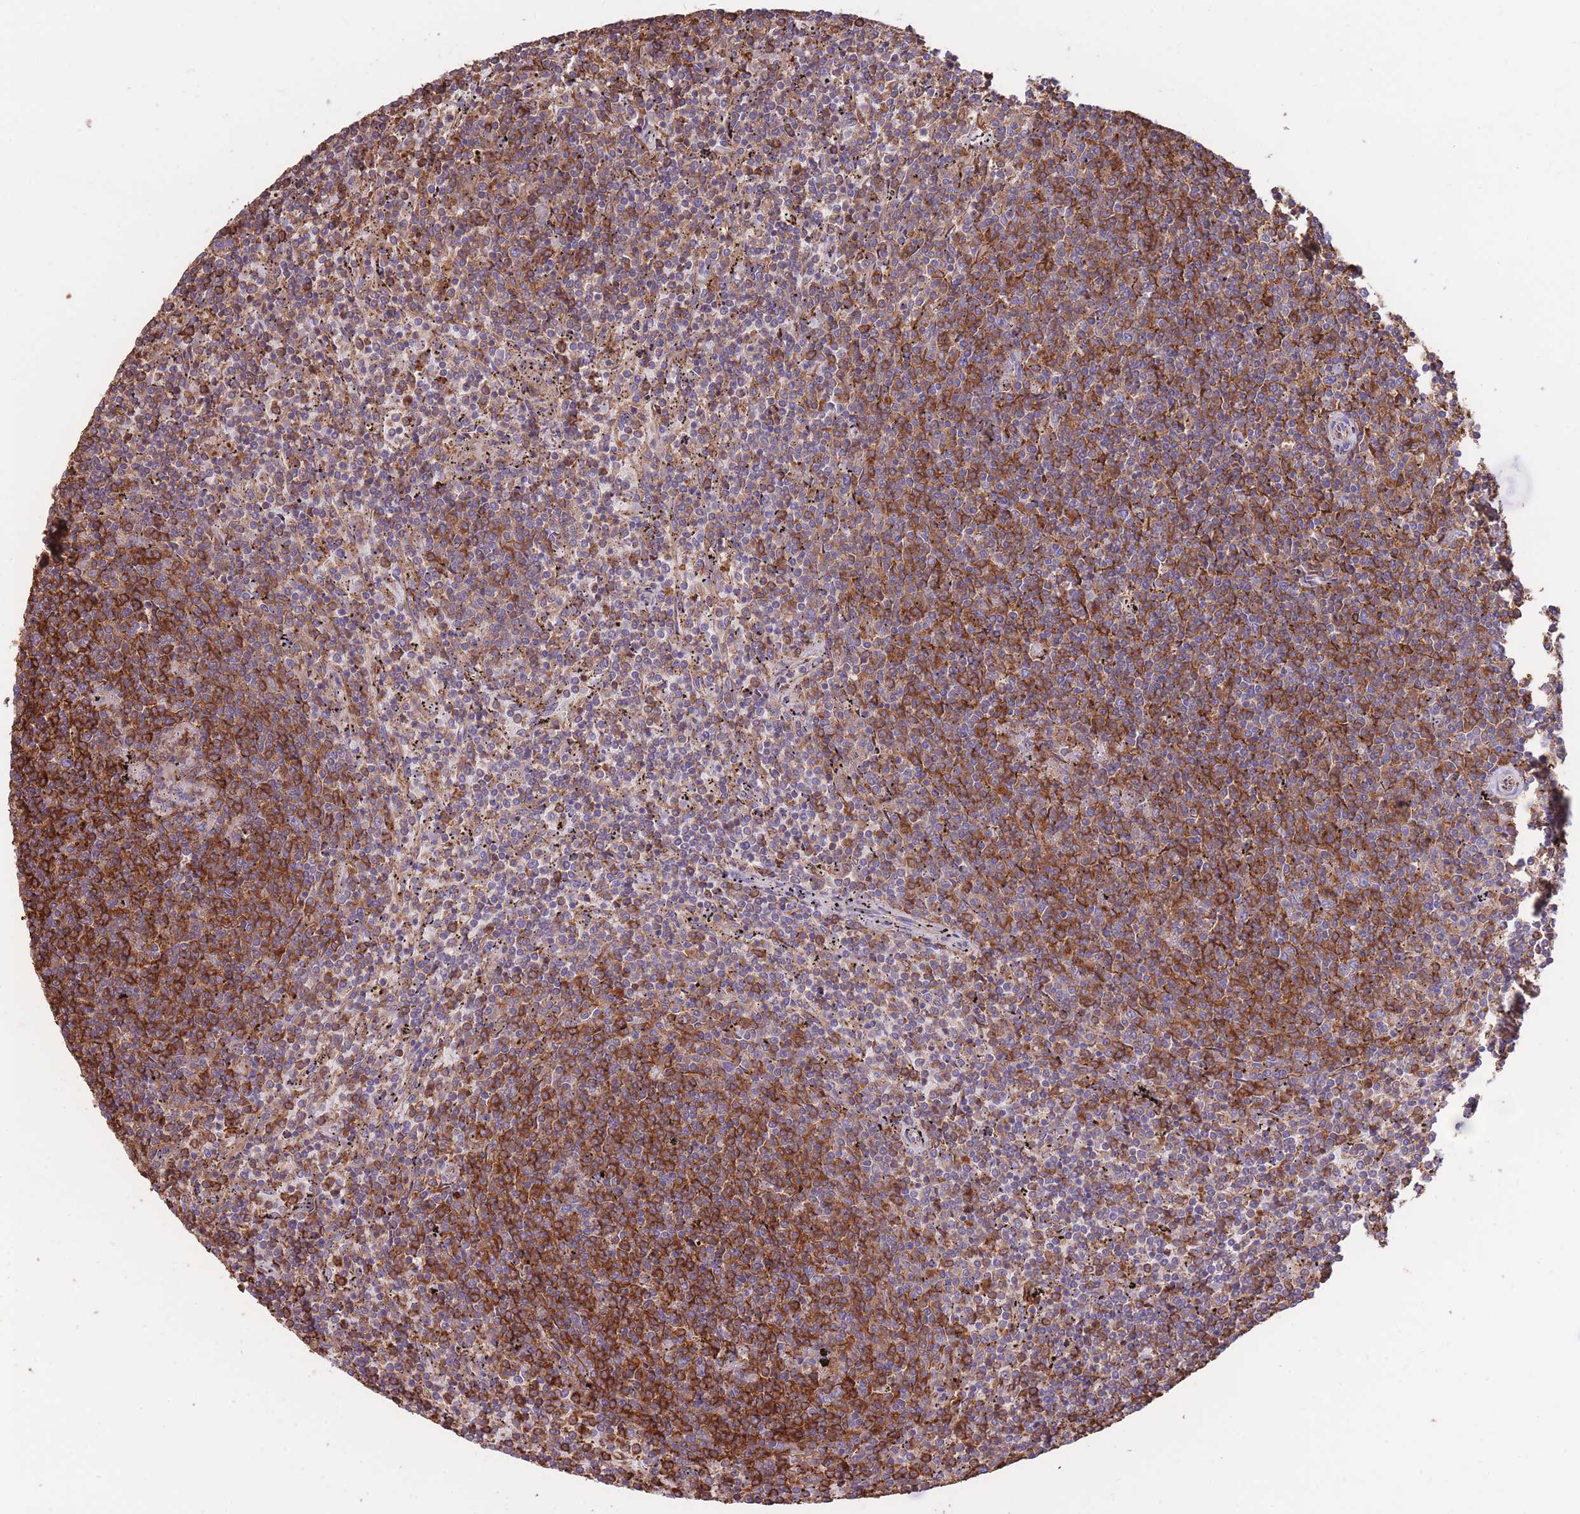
{"staining": {"intensity": "strong", "quantity": "25%-75%", "location": "cytoplasmic/membranous"}, "tissue": "lymphoma", "cell_type": "Tumor cells", "image_type": "cancer", "snomed": [{"axis": "morphology", "description": "Malignant lymphoma, non-Hodgkin's type, Low grade"}, {"axis": "topography", "description": "Spleen"}], "caption": "High-power microscopy captured an IHC histopathology image of lymphoma, revealing strong cytoplasmic/membranous expression in about 25%-75% of tumor cells.", "gene": "LRRN4CL", "patient": {"sex": "female", "age": 50}}